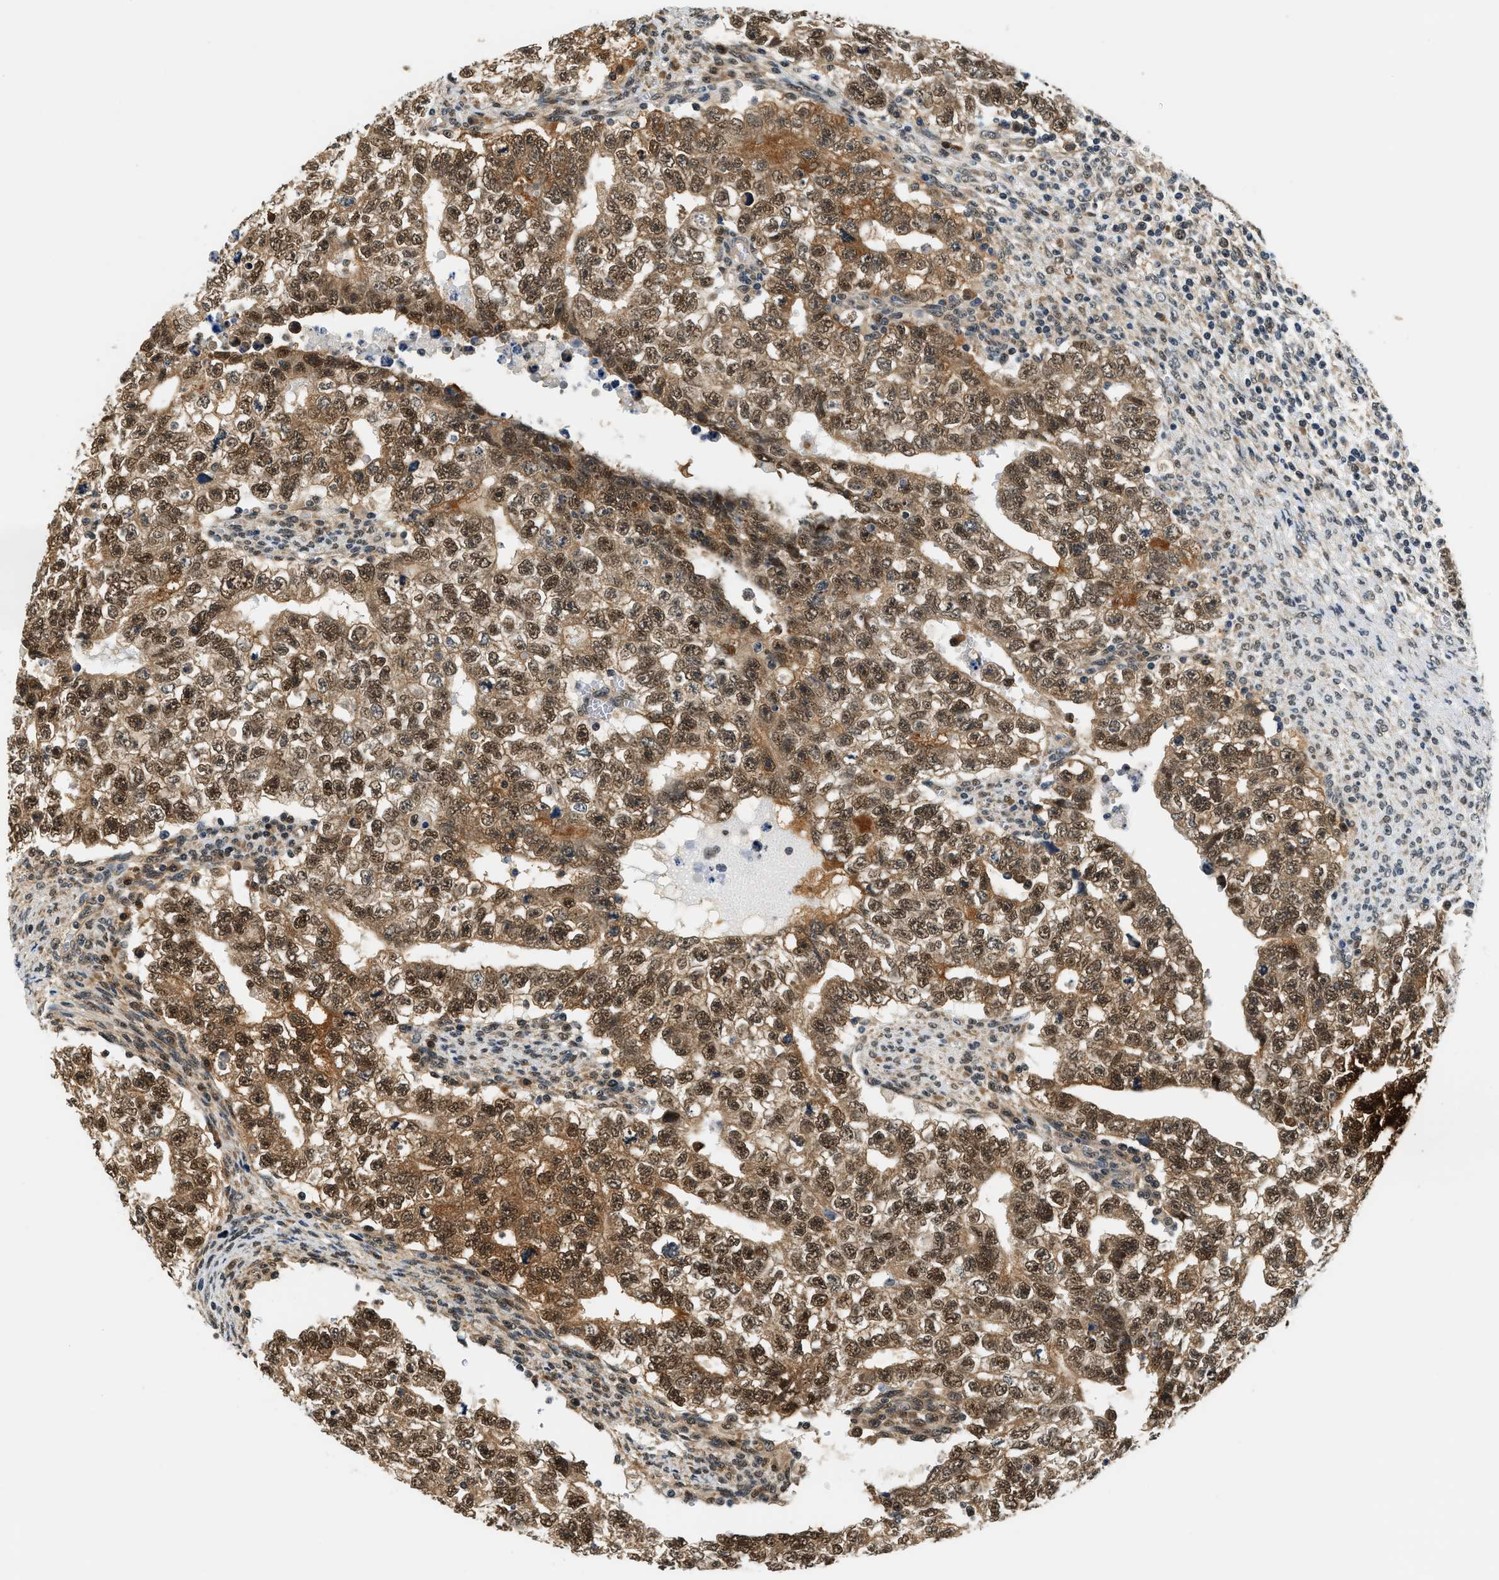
{"staining": {"intensity": "strong", "quantity": ">75%", "location": "cytoplasmic/membranous,nuclear"}, "tissue": "testis cancer", "cell_type": "Tumor cells", "image_type": "cancer", "snomed": [{"axis": "morphology", "description": "Carcinoma, Embryonal, NOS"}, {"axis": "topography", "description": "Testis"}], "caption": "Immunohistochemistry (IHC) photomicrograph of neoplastic tissue: testis cancer (embryonal carcinoma) stained using immunohistochemistry (IHC) reveals high levels of strong protein expression localized specifically in the cytoplasmic/membranous and nuclear of tumor cells, appearing as a cytoplasmic/membranous and nuclear brown color.", "gene": "PSMD3", "patient": {"sex": "male", "age": 28}}